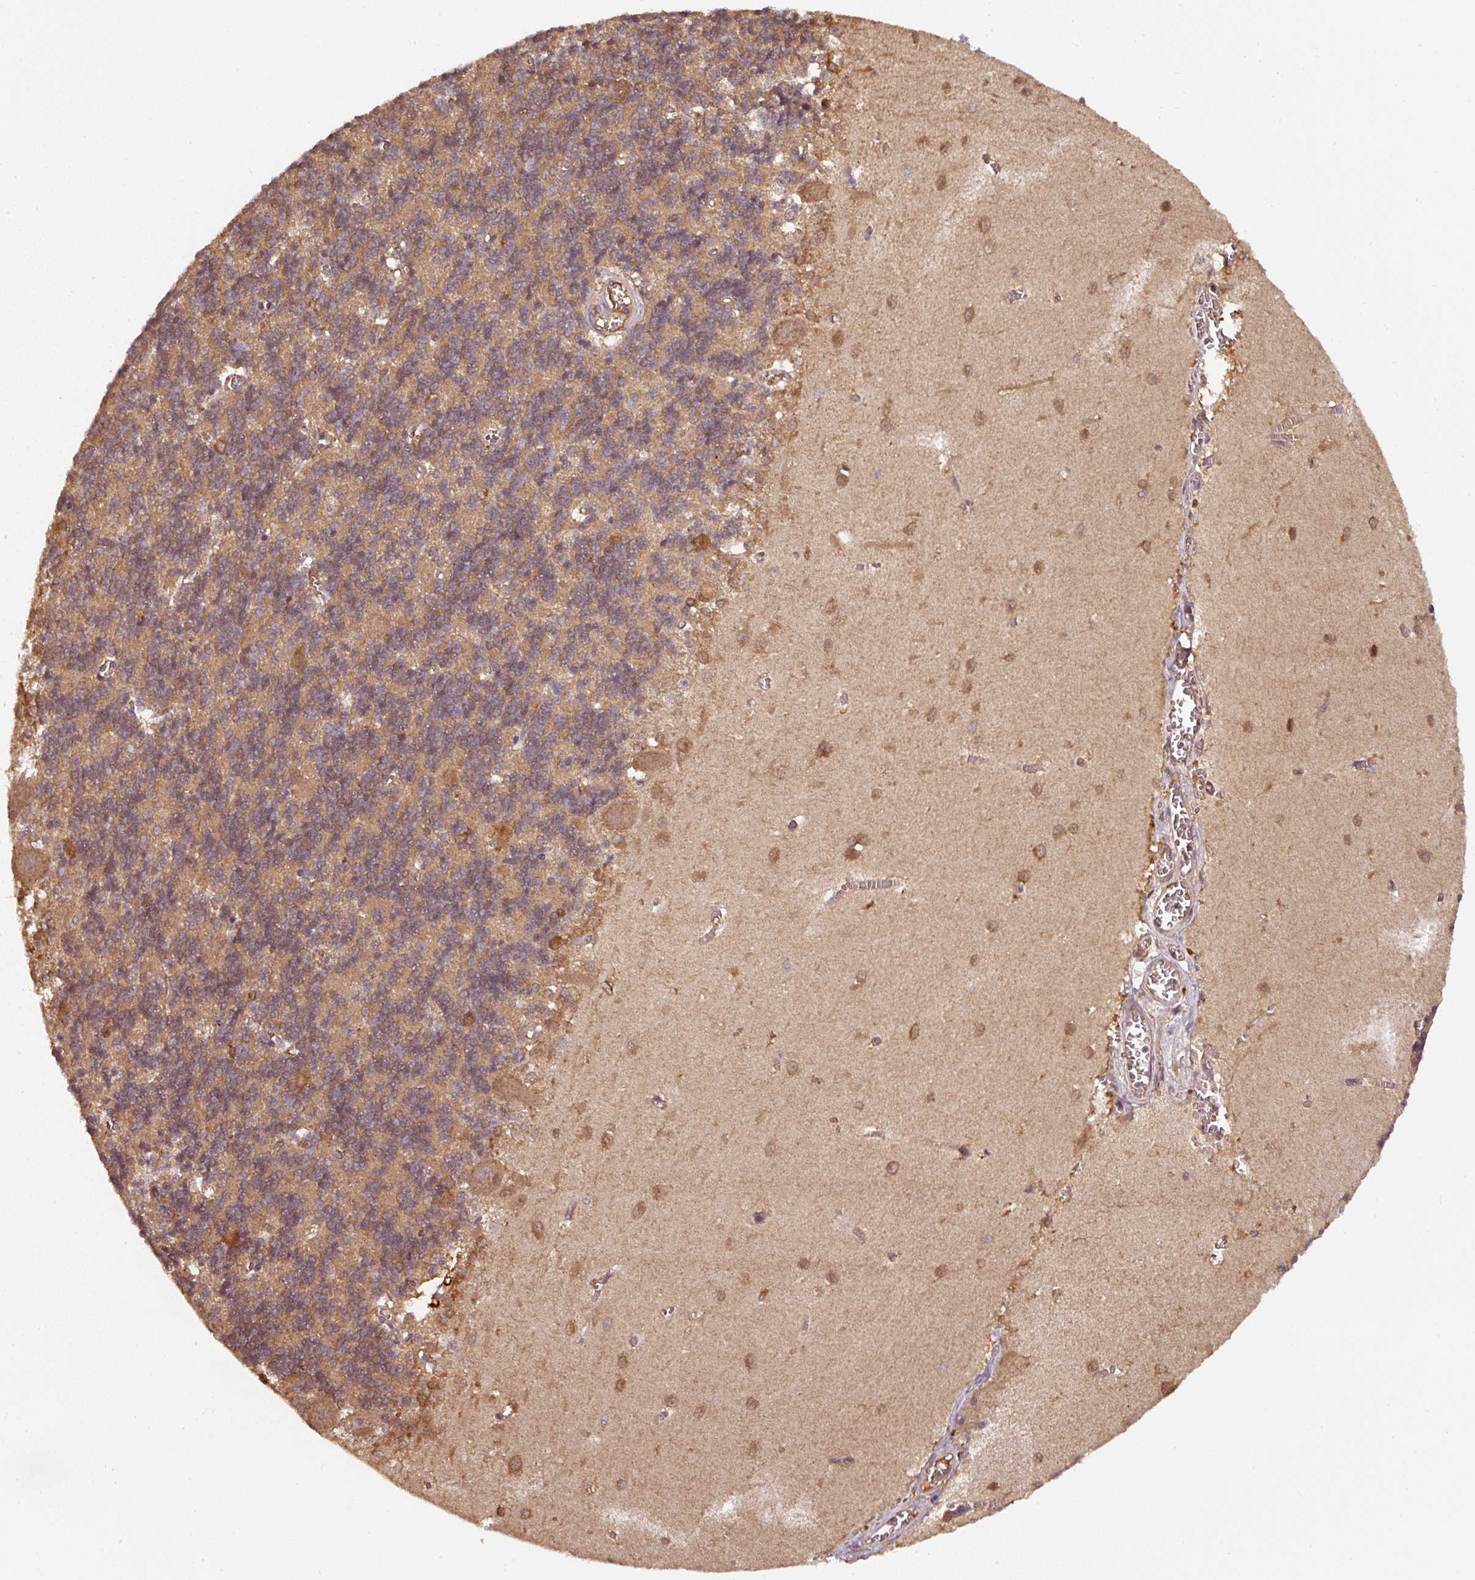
{"staining": {"intensity": "moderate", "quantity": "25%-75%", "location": "cytoplasmic/membranous"}, "tissue": "cerebellum", "cell_type": "Cells in granular layer", "image_type": "normal", "snomed": [{"axis": "morphology", "description": "Normal tissue, NOS"}, {"axis": "topography", "description": "Cerebellum"}], "caption": "This image demonstrates immunohistochemistry (IHC) staining of benign cerebellum, with medium moderate cytoplasmic/membranous expression in about 25%-75% of cells in granular layer.", "gene": "ST13", "patient": {"sex": "male", "age": 37}}